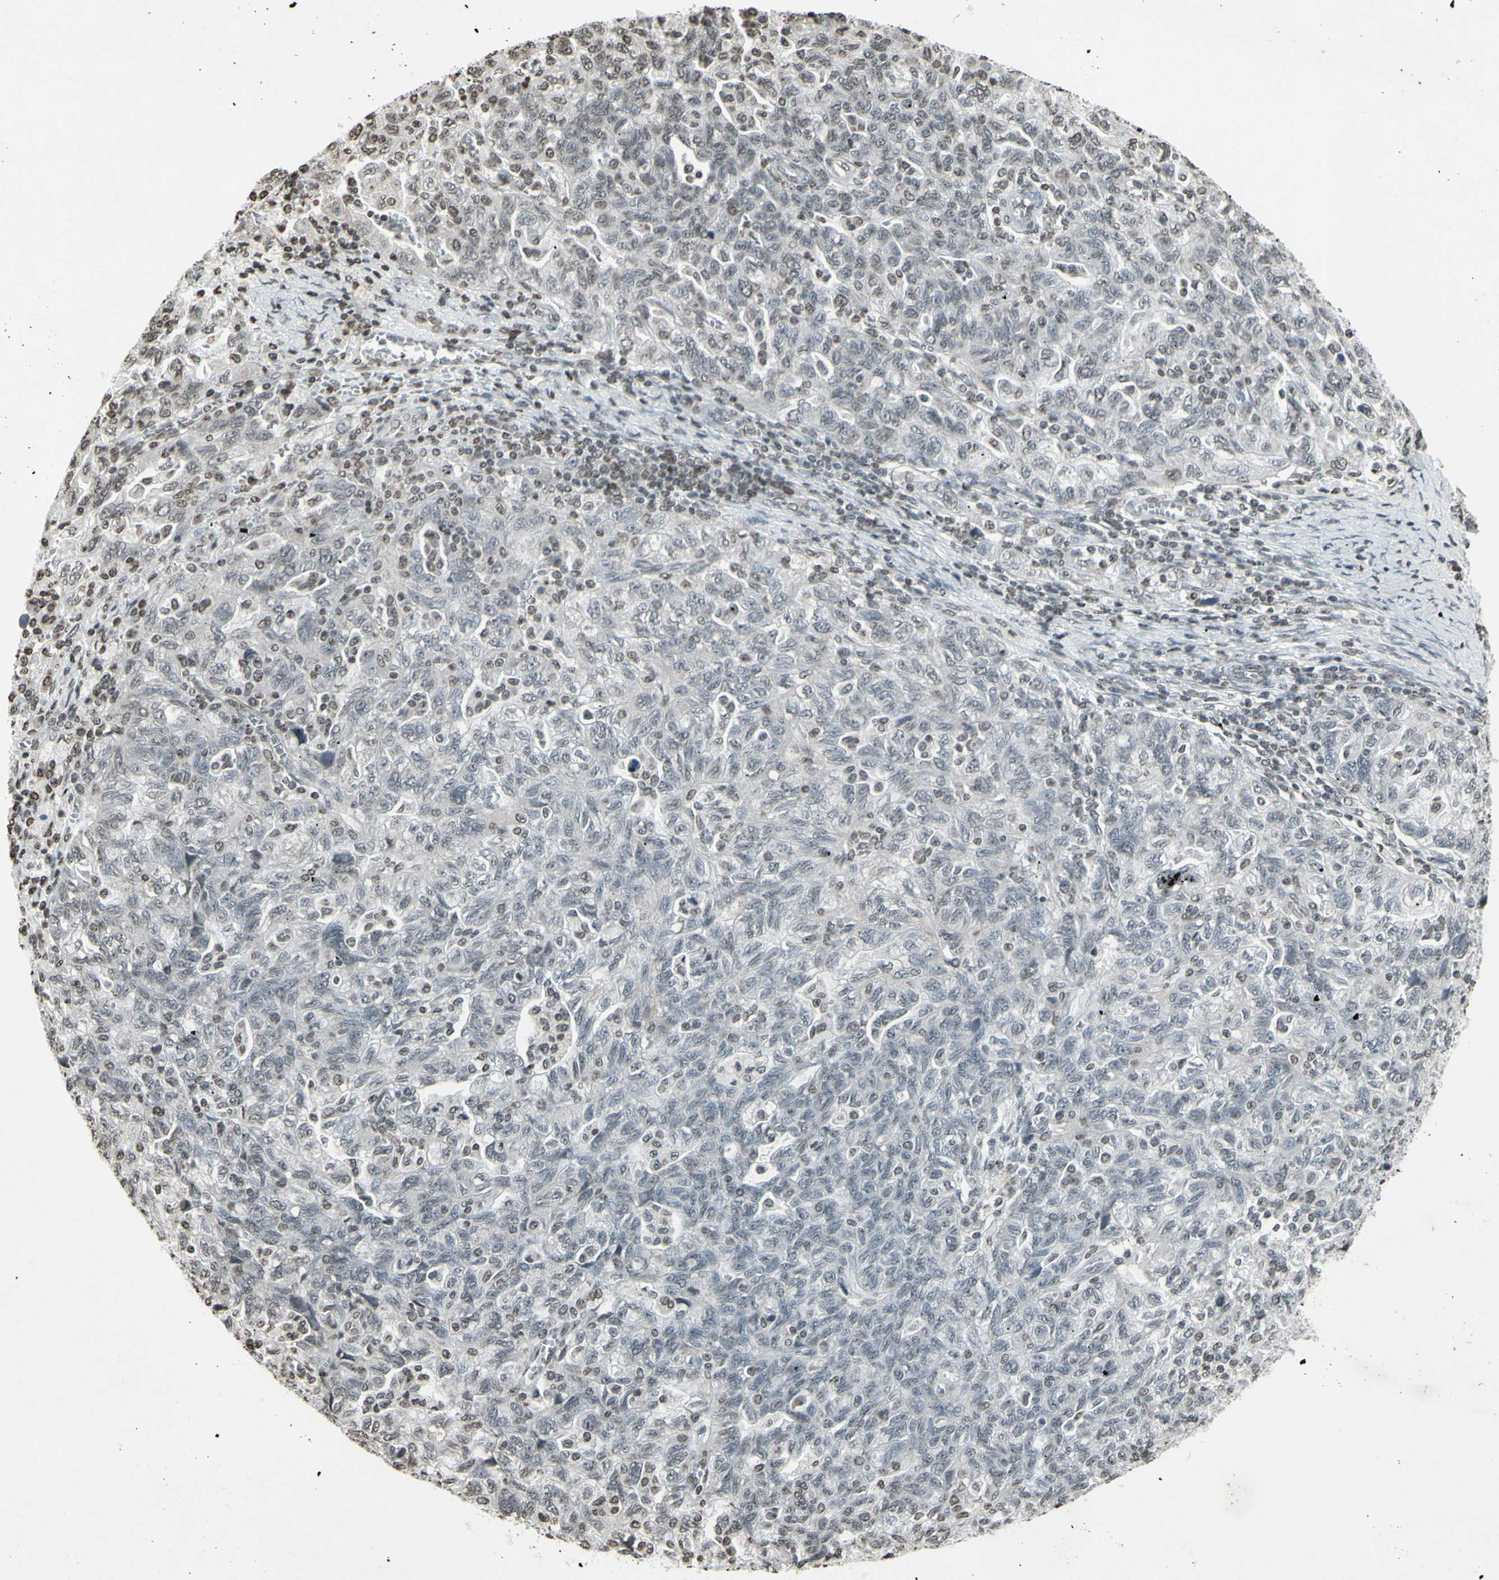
{"staining": {"intensity": "negative", "quantity": "none", "location": "none"}, "tissue": "ovarian cancer", "cell_type": "Tumor cells", "image_type": "cancer", "snomed": [{"axis": "morphology", "description": "Carcinoma, NOS"}, {"axis": "morphology", "description": "Cystadenocarcinoma, serous, NOS"}, {"axis": "topography", "description": "Ovary"}], "caption": "IHC micrograph of neoplastic tissue: human ovarian cancer (carcinoma) stained with DAB demonstrates no significant protein positivity in tumor cells.", "gene": "CD79B", "patient": {"sex": "female", "age": 69}}